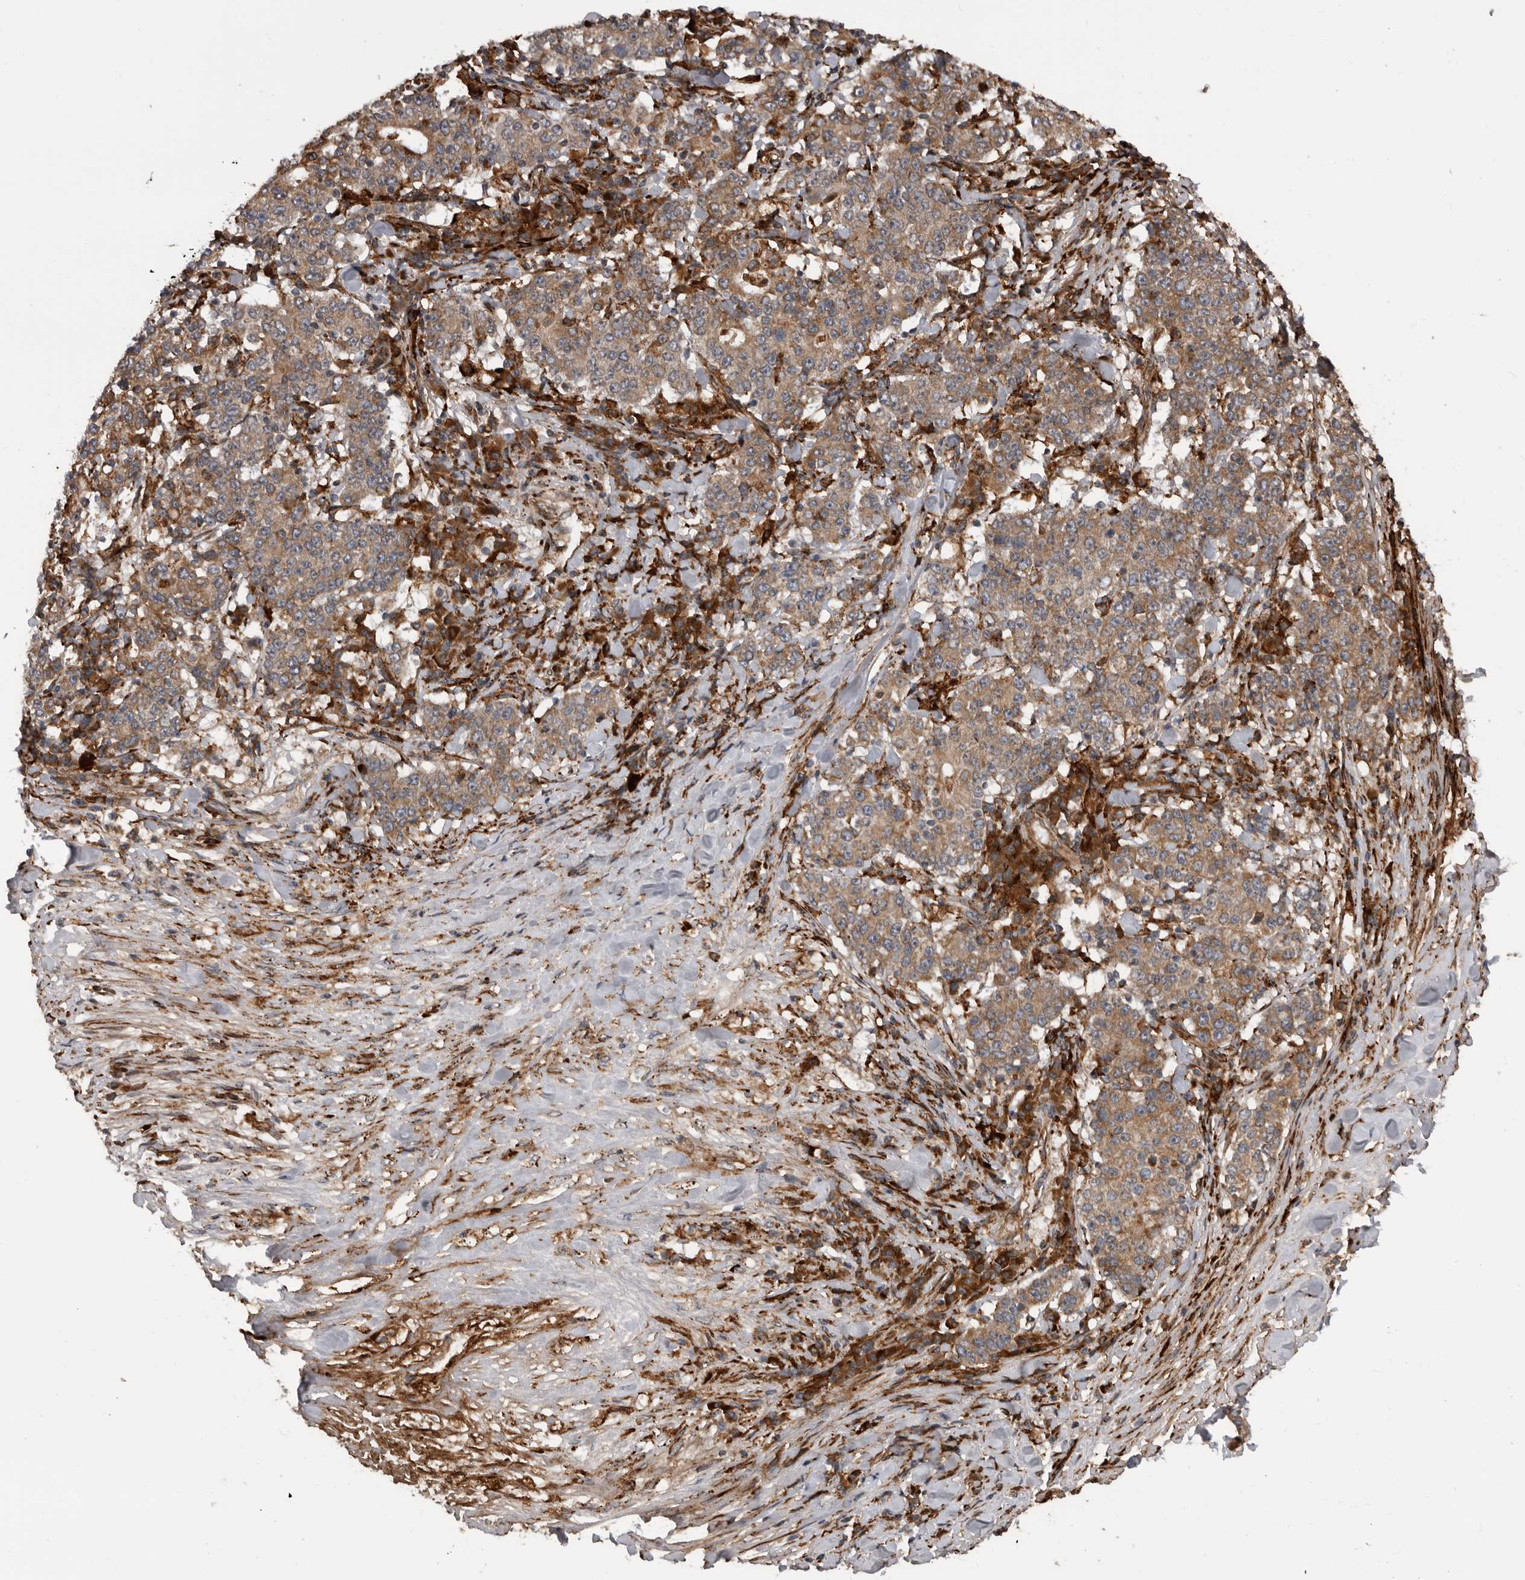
{"staining": {"intensity": "weak", "quantity": ">75%", "location": "cytoplasmic/membranous"}, "tissue": "stomach cancer", "cell_type": "Tumor cells", "image_type": "cancer", "snomed": [{"axis": "morphology", "description": "Adenocarcinoma, NOS"}, {"axis": "topography", "description": "Stomach"}], "caption": "Stomach cancer tissue exhibits weak cytoplasmic/membranous staining in approximately >75% of tumor cells", "gene": "RAB3GAP2", "patient": {"sex": "male", "age": 59}}